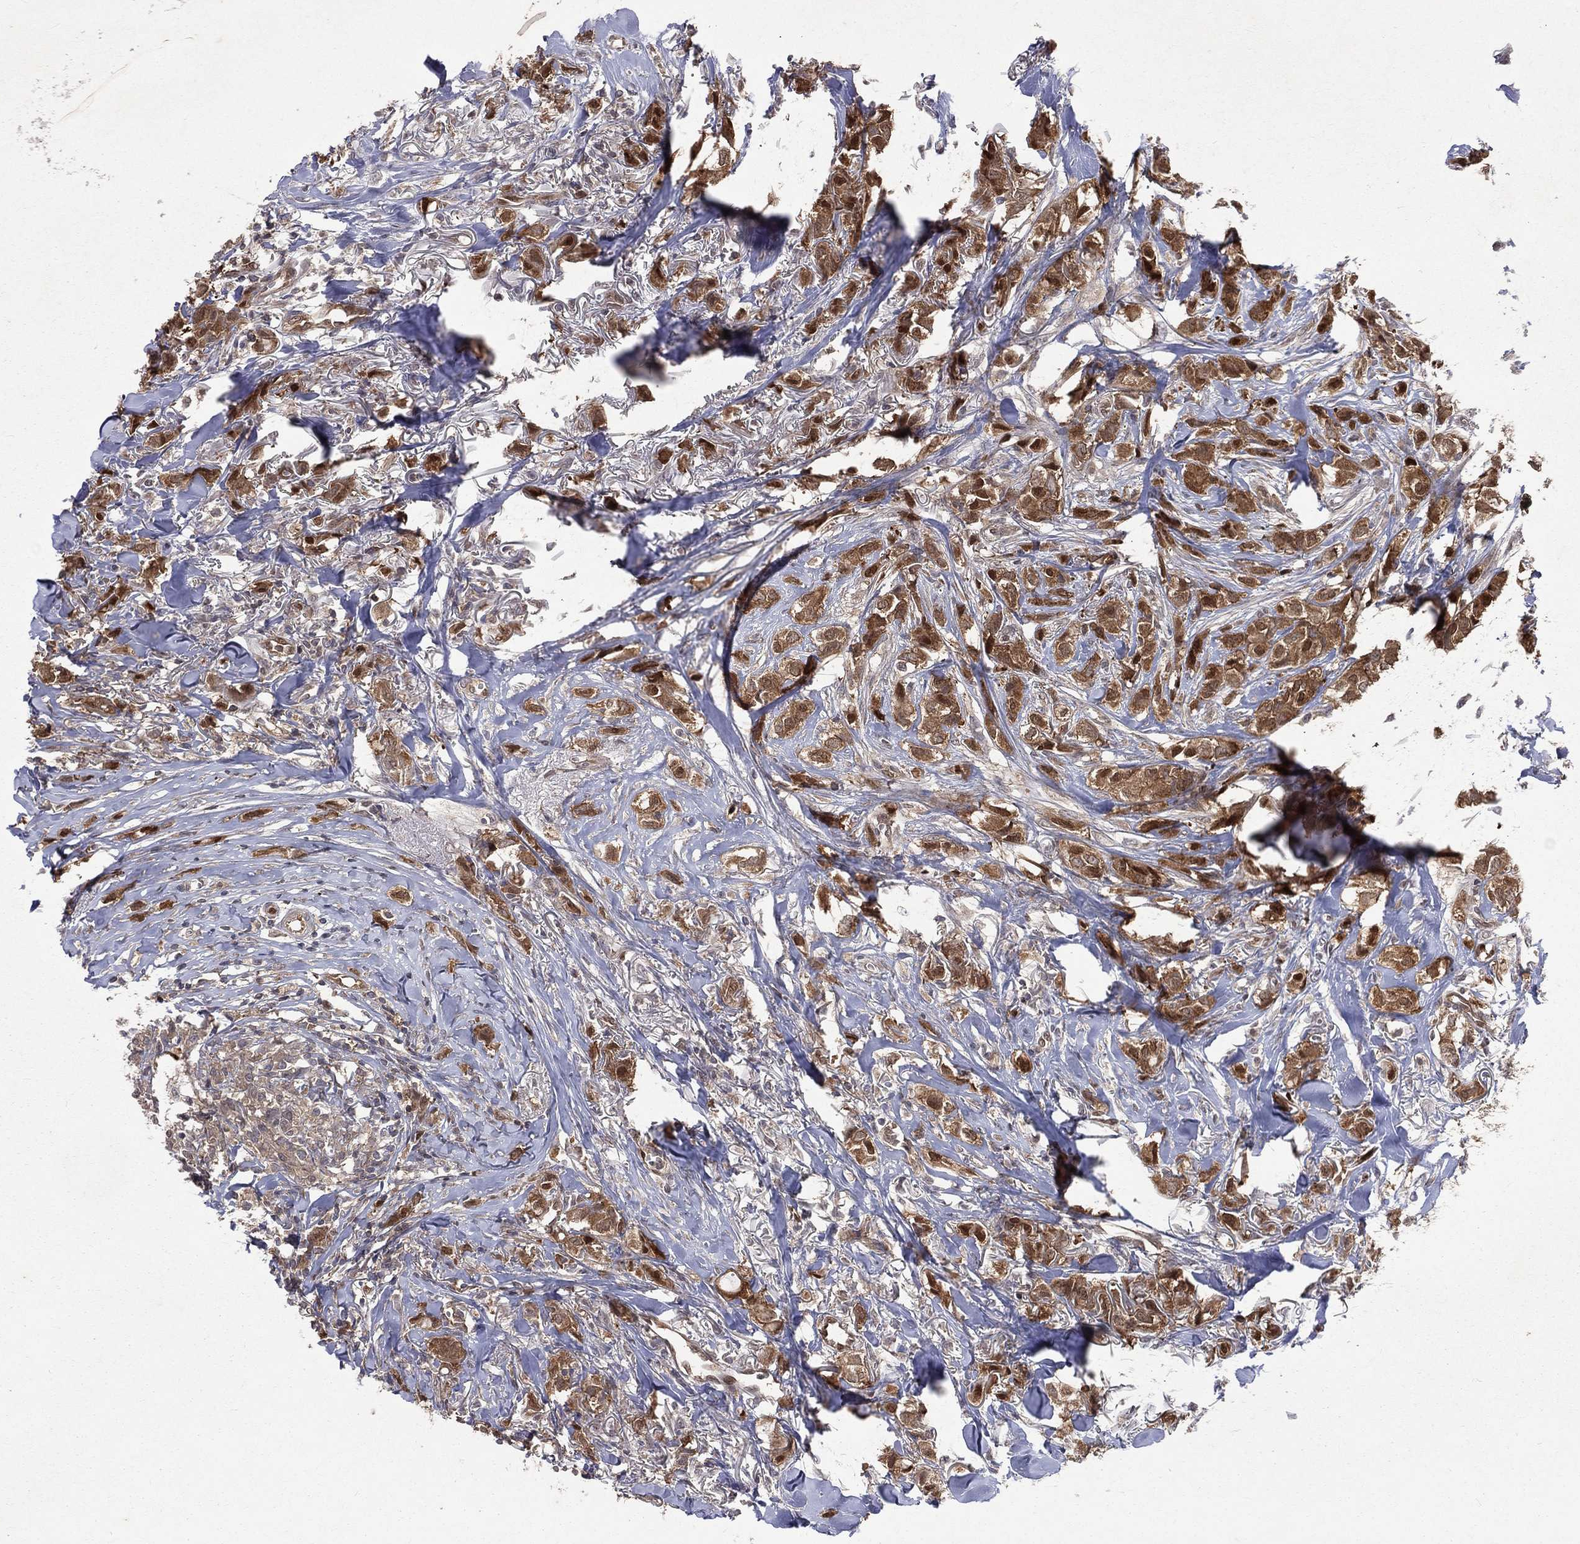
{"staining": {"intensity": "moderate", "quantity": ">75%", "location": "cytoplasmic/membranous,nuclear"}, "tissue": "breast cancer", "cell_type": "Tumor cells", "image_type": "cancer", "snomed": [{"axis": "morphology", "description": "Duct carcinoma"}, {"axis": "topography", "description": "Breast"}], "caption": "Moderate cytoplasmic/membranous and nuclear staining is present in about >75% of tumor cells in breast invasive ductal carcinoma. (DAB (3,3'-diaminobenzidine) IHC, brown staining for protein, blue staining for nuclei).", "gene": "GMPR2", "patient": {"sex": "female", "age": 85}}